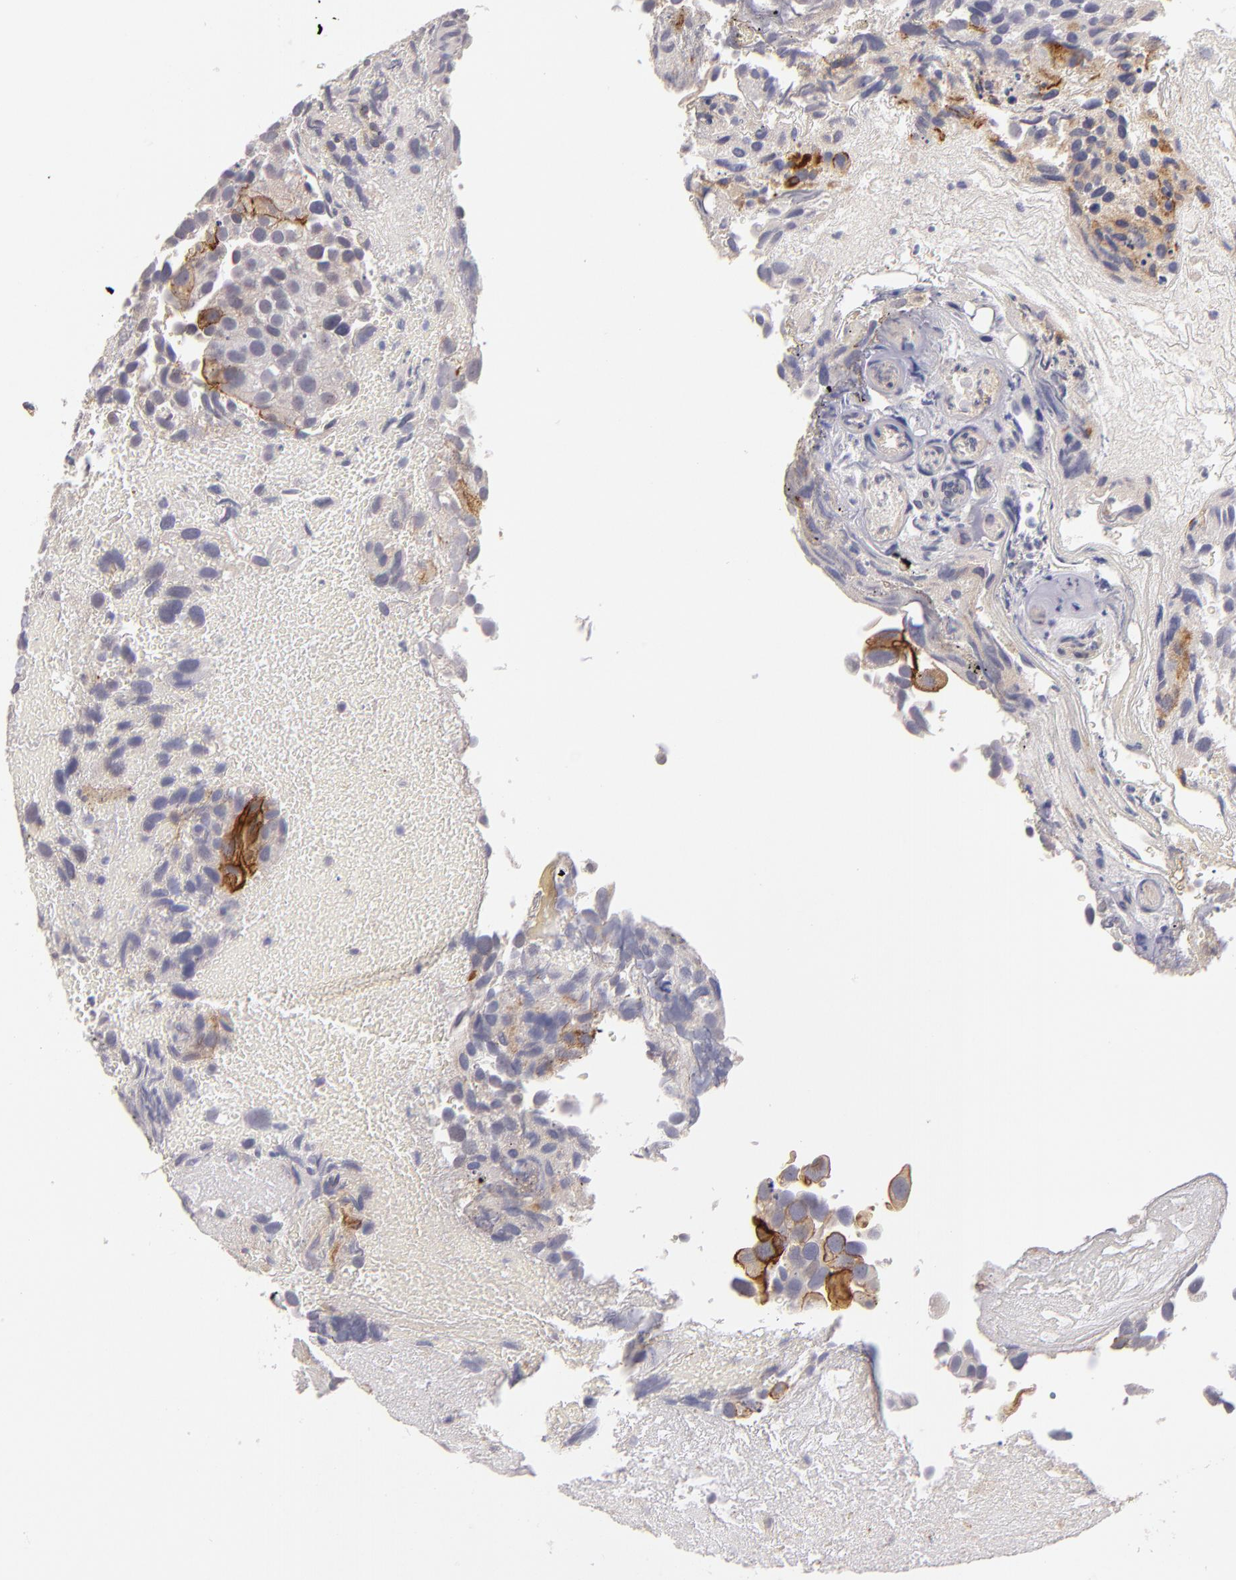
{"staining": {"intensity": "strong", "quantity": "25%-75%", "location": "cytoplasmic/membranous"}, "tissue": "urothelial cancer", "cell_type": "Tumor cells", "image_type": "cancer", "snomed": [{"axis": "morphology", "description": "Urothelial carcinoma, High grade"}, {"axis": "topography", "description": "Urinary bladder"}], "caption": "Immunohistochemistry (IHC) histopathology image of high-grade urothelial carcinoma stained for a protein (brown), which demonstrates high levels of strong cytoplasmic/membranous staining in about 25%-75% of tumor cells.", "gene": "THBD", "patient": {"sex": "male", "age": 72}}